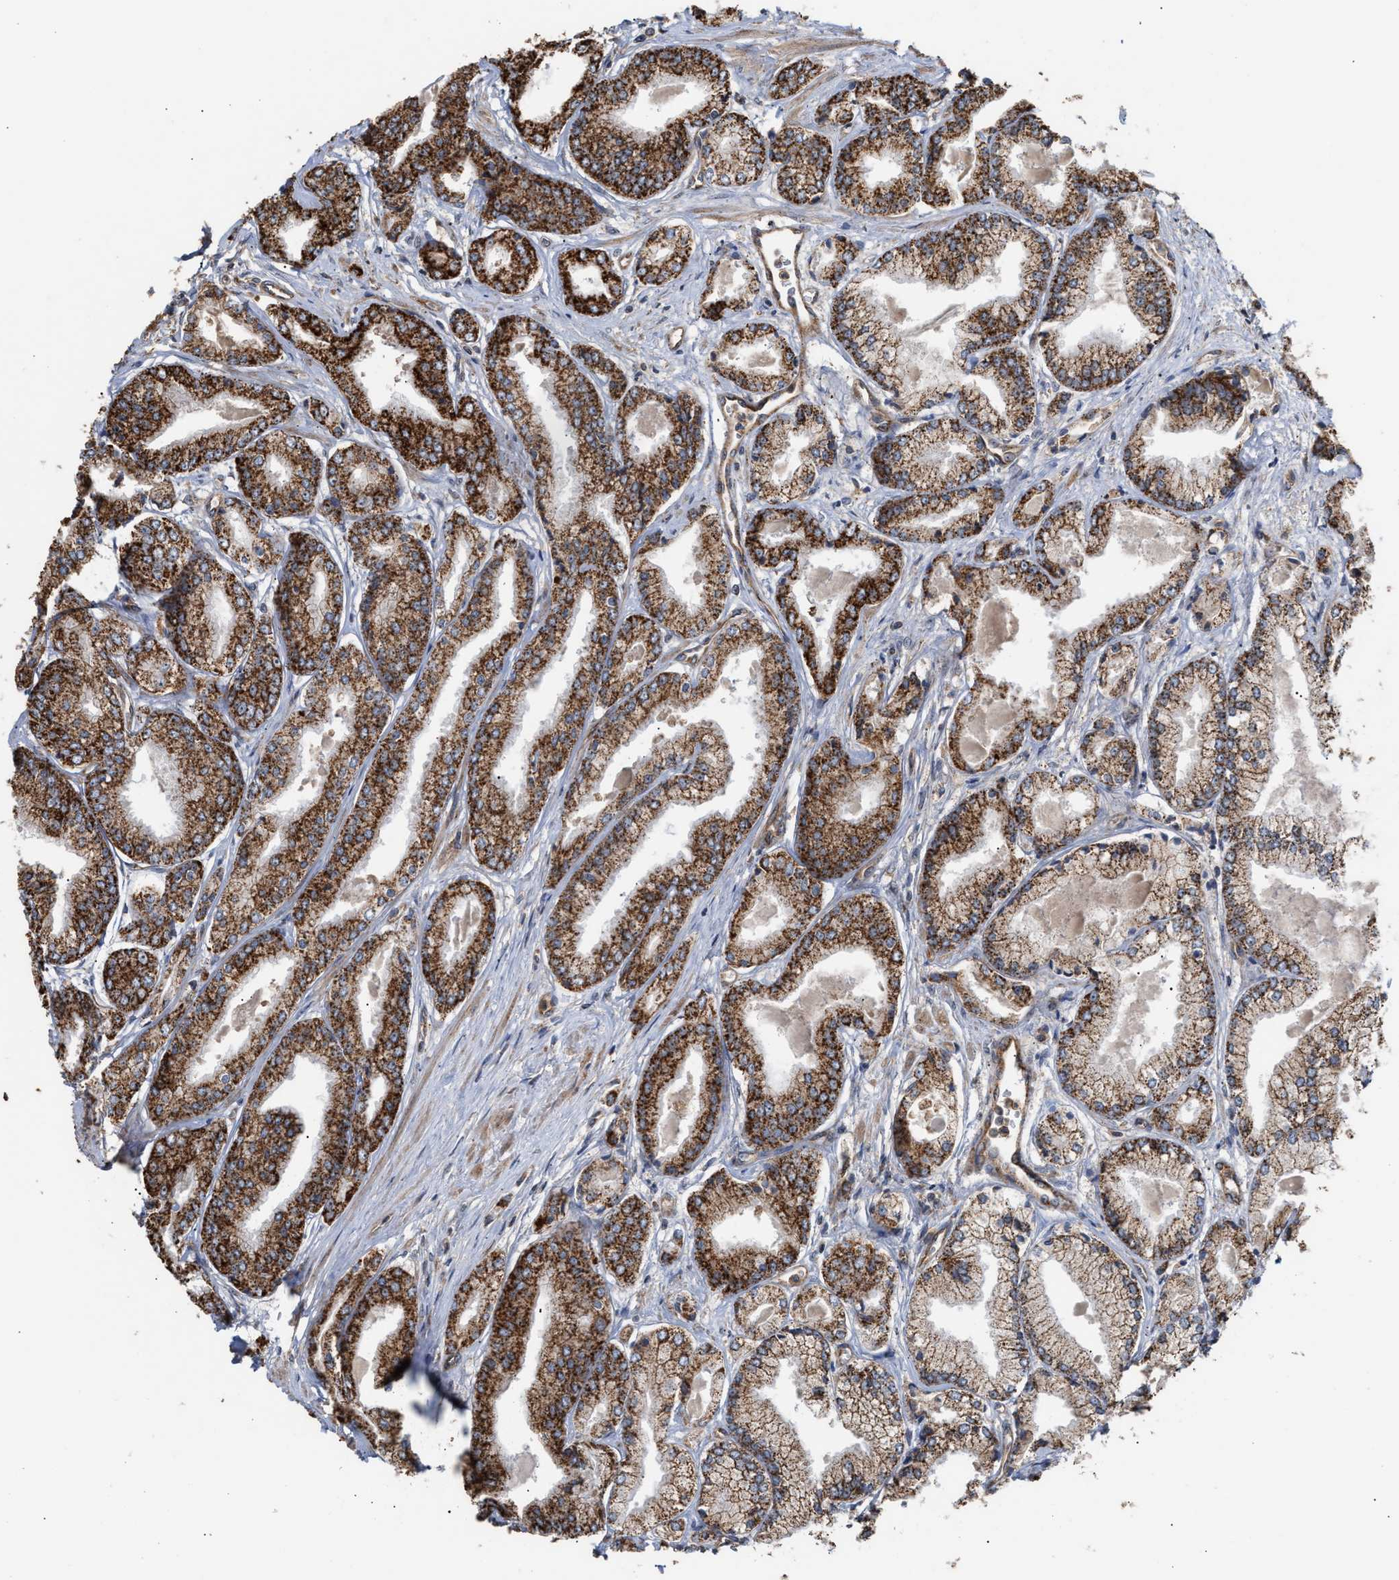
{"staining": {"intensity": "strong", "quantity": ">75%", "location": "cytoplasmic/membranous"}, "tissue": "prostate cancer", "cell_type": "Tumor cells", "image_type": "cancer", "snomed": [{"axis": "morphology", "description": "Adenocarcinoma, Low grade"}, {"axis": "topography", "description": "Prostate"}], "caption": "The histopathology image displays immunohistochemical staining of adenocarcinoma (low-grade) (prostate). There is strong cytoplasmic/membranous staining is seen in approximately >75% of tumor cells.", "gene": "EXOSC2", "patient": {"sex": "male", "age": 52}}